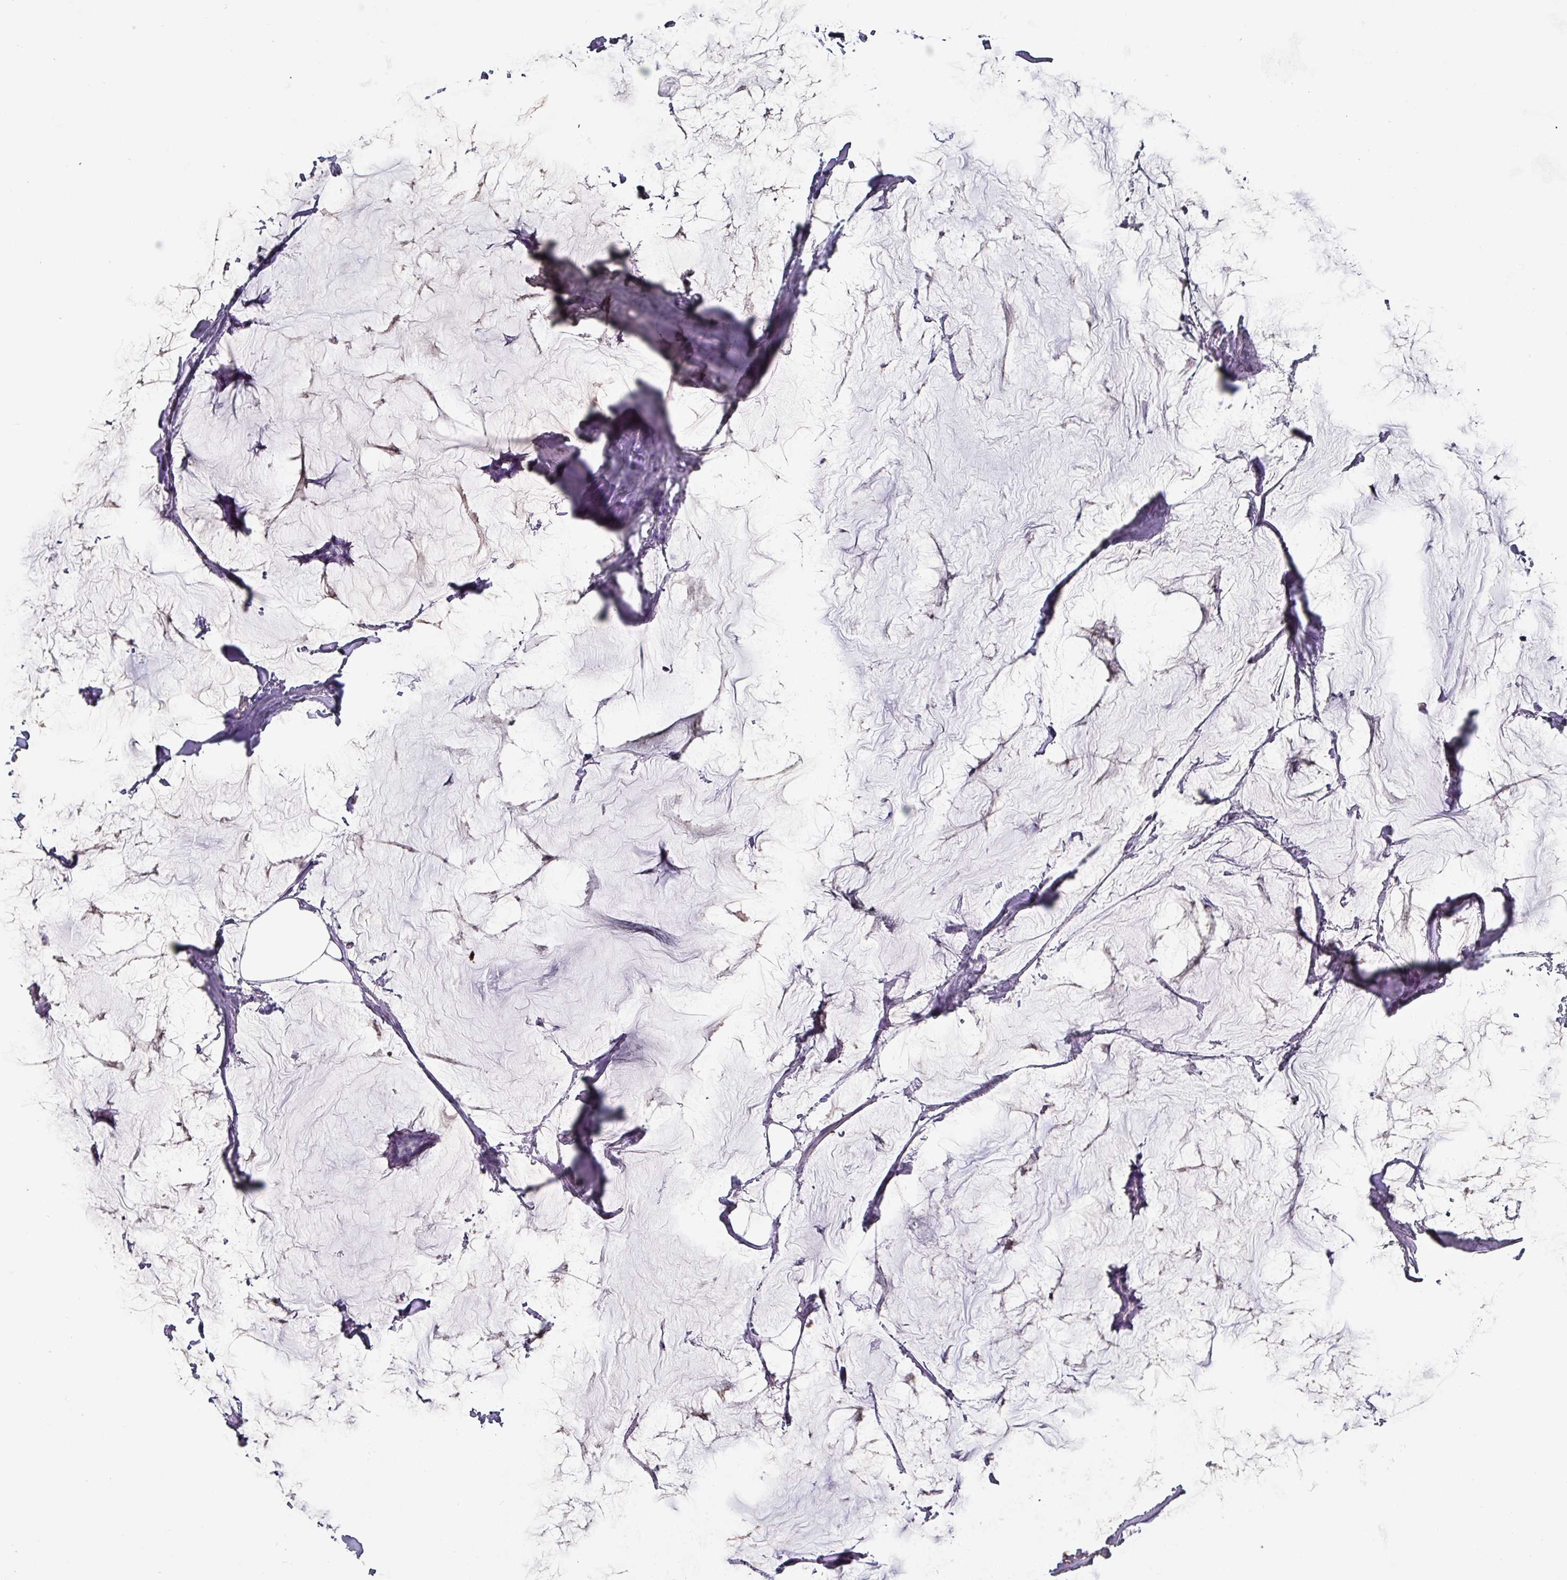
{"staining": {"intensity": "negative", "quantity": "none", "location": "none"}, "tissue": "breast cancer", "cell_type": "Tumor cells", "image_type": "cancer", "snomed": [{"axis": "morphology", "description": "Duct carcinoma"}, {"axis": "topography", "description": "Breast"}], "caption": "A micrograph of breast cancer stained for a protein displays no brown staining in tumor cells.", "gene": "ZNF816-ZNF321P", "patient": {"sex": "female", "age": 93}}